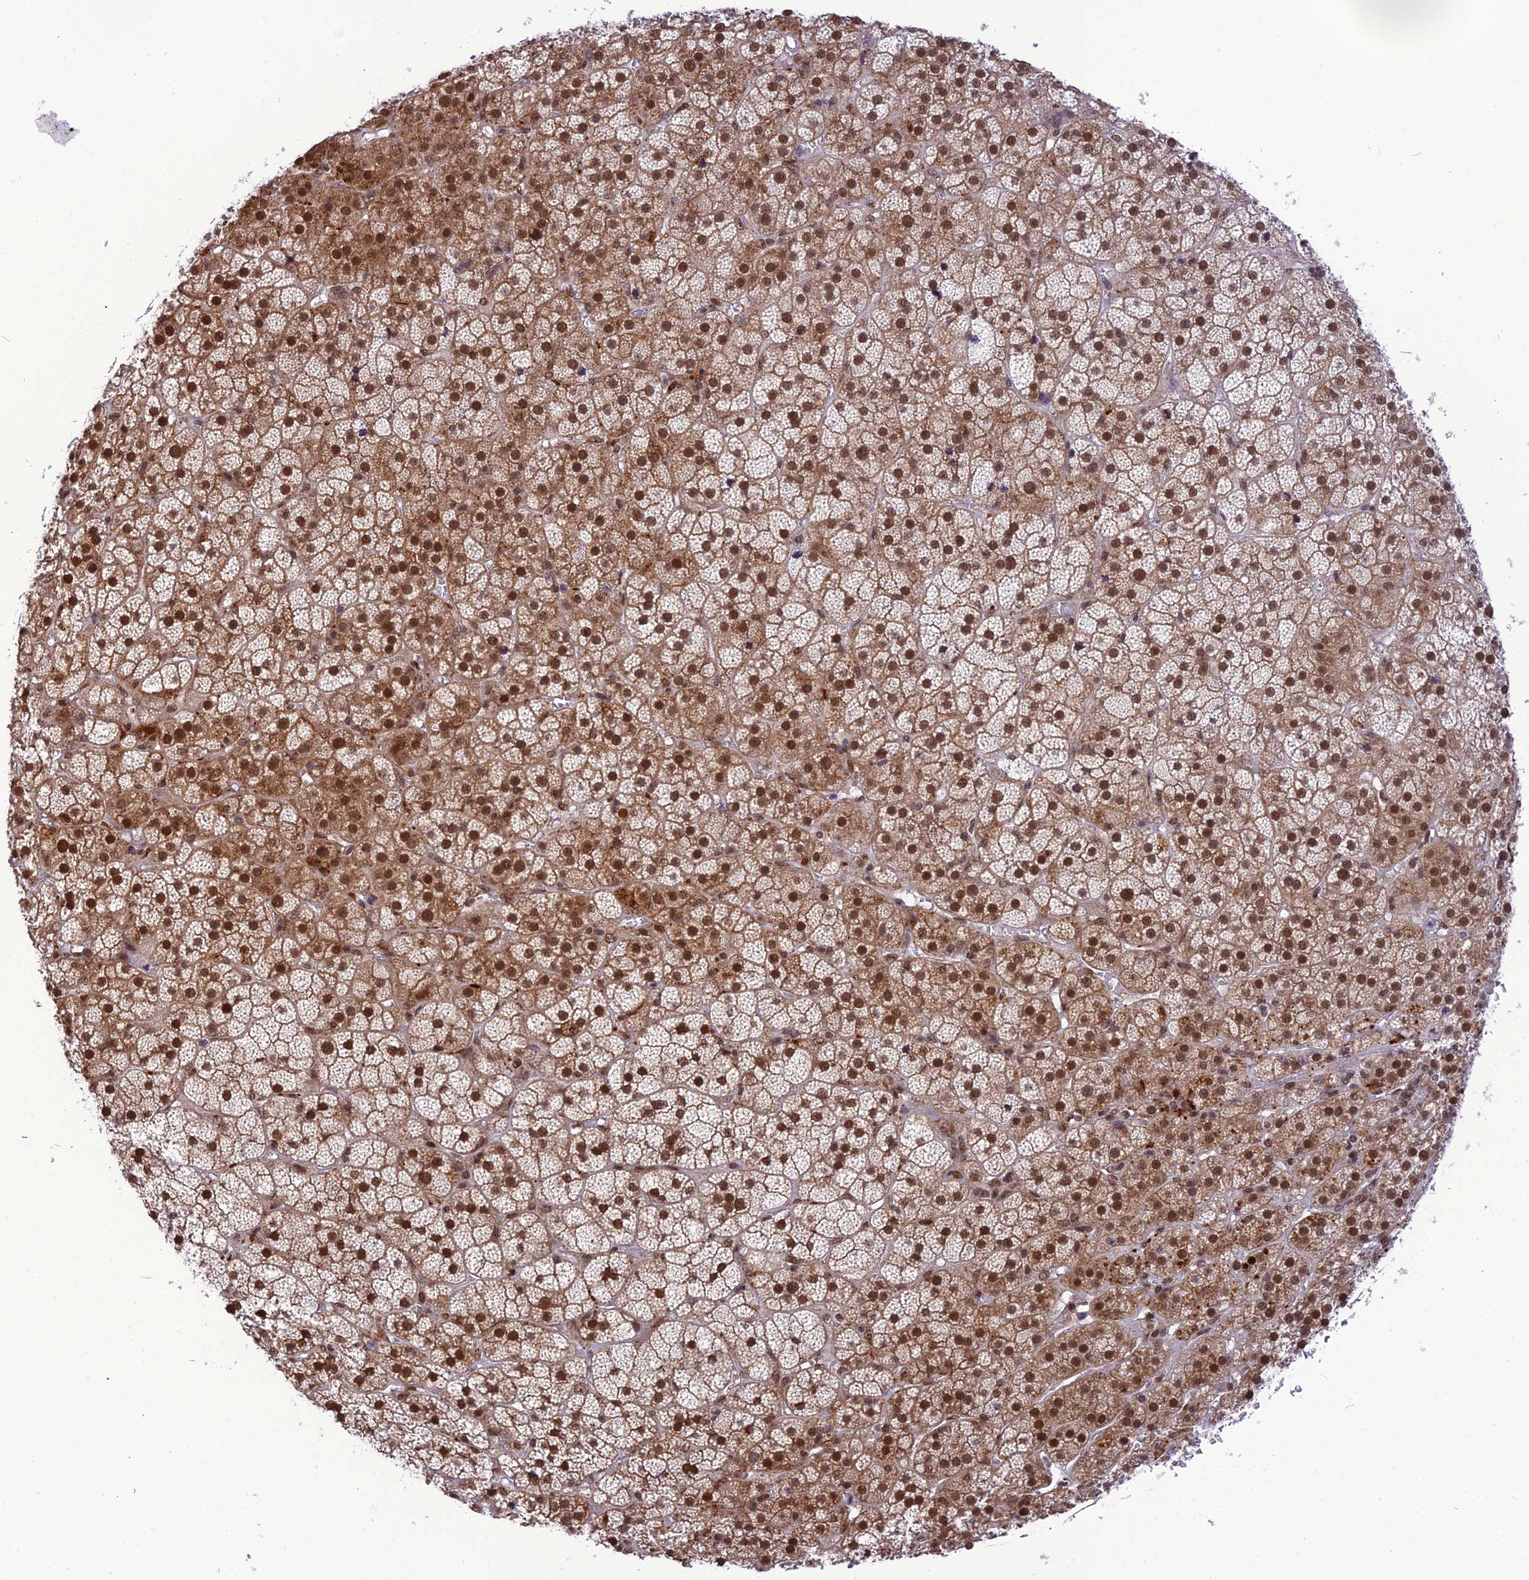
{"staining": {"intensity": "strong", "quantity": "25%-75%", "location": "cytoplasmic/membranous,nuclear"}, "tissue": "adrenal gland", "cell_type": "Glandular cells", "image_type": "normal", "snomed": [{"axis": "morphology", "description": "Normal tissue, NOS"}, {"axis": "topography", "description": "Adrenal gland"}], "caption": "Immunohistochemistry (IHC) histopathology image of benign adrenal gland stained for a protein (brown), which displays high levels of strong cytoplasmic/membranous,nuclear staining in approximately 25%-75% of glandular cells.", "gene": "RTRAF", "patient": {"sex": "female", "age": 70}}